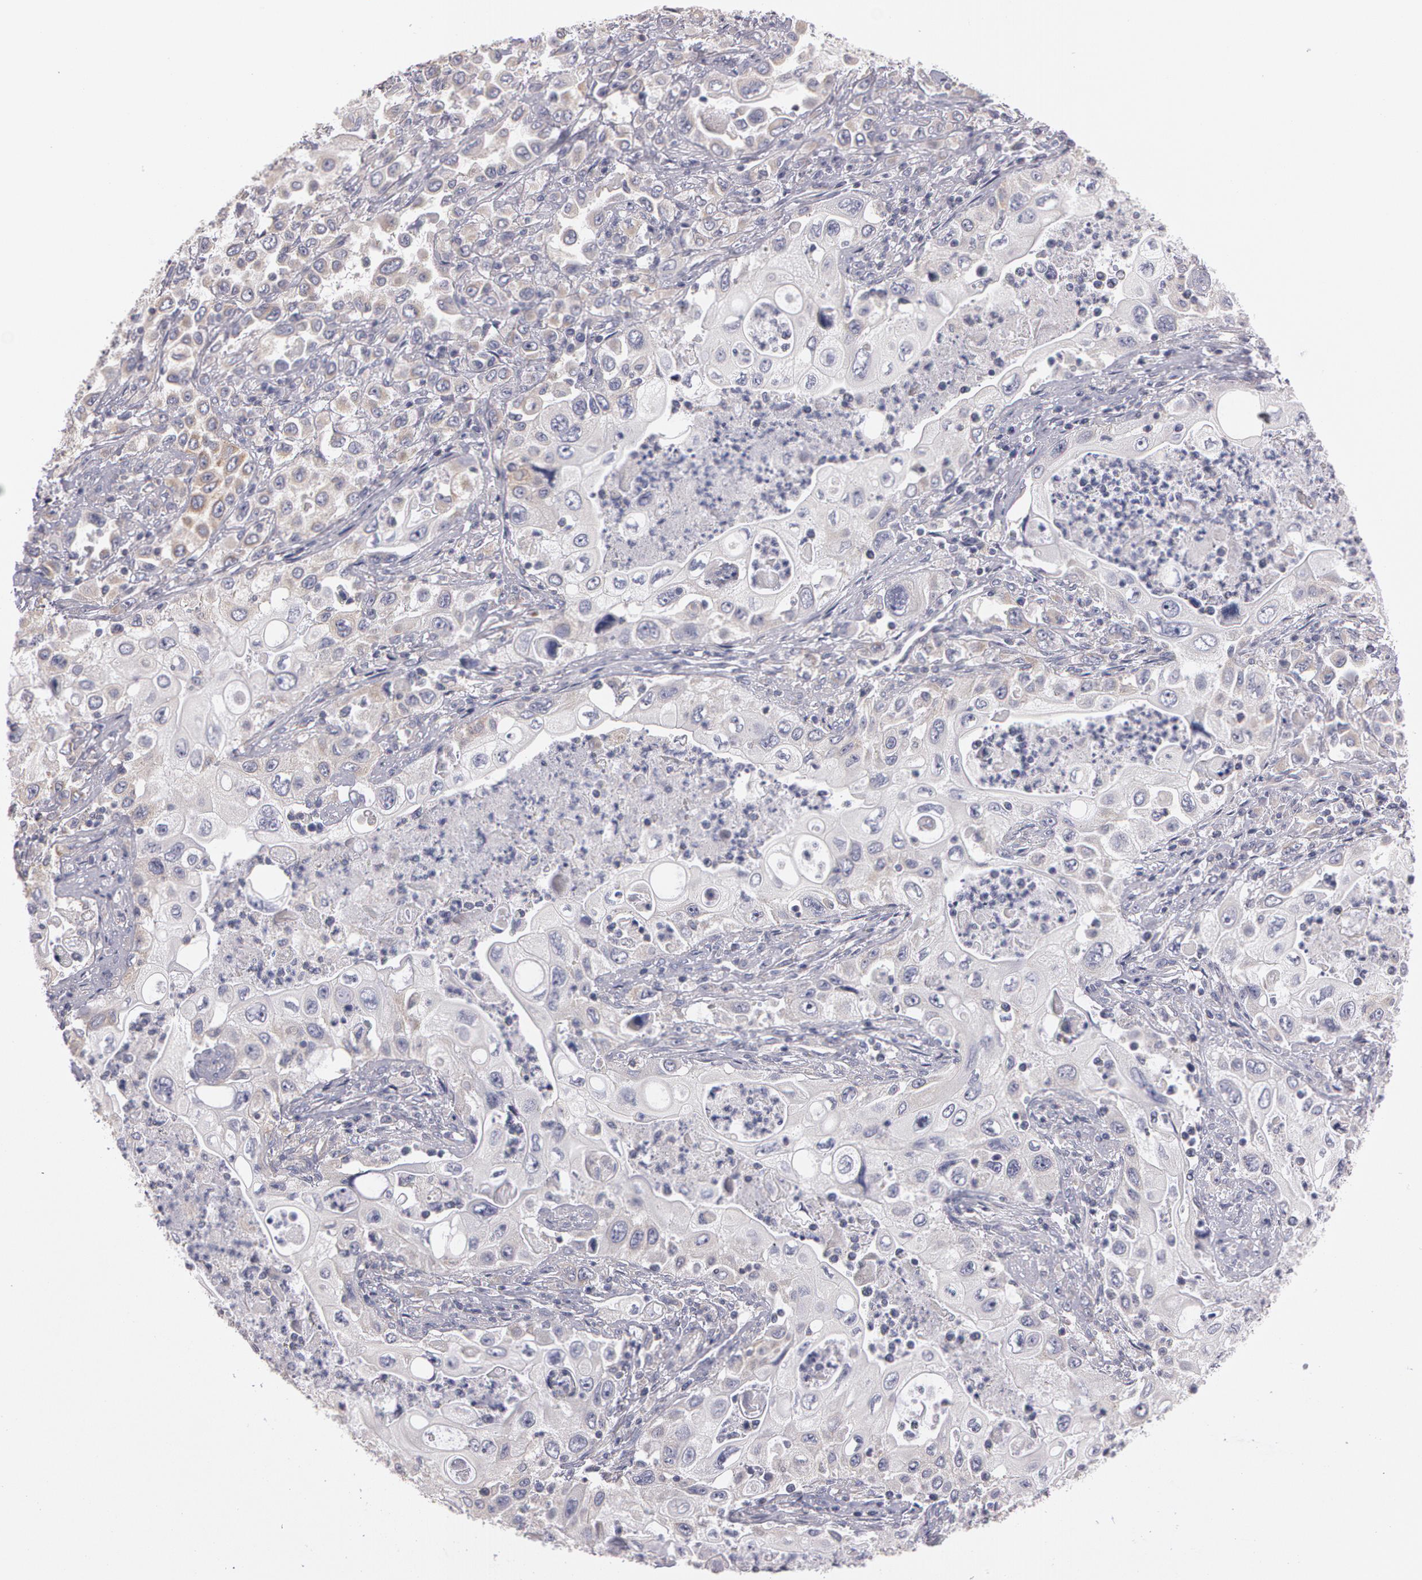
{"staining": {"intensity": "weak", "quantity": "25%-75%", "location": "cytoplasmic/membranous"}, "tissue": "pancreatic cancer", "cell_type": "Tumor cells", "image_type": "cancer", "snomed": [{"axis": "morphology", "description": "Adenocarcinoma, NOS"}, {"axis": "topography", "description": "Pancreas"}], "caption": "Immunohistochemical staining of human pancreatic cancer reveals low levels of weak cytoplasmic/membranous expression in approximately 25%-75% of tumor cells. The staining is performed using DAB (3,3'-diaminobenzidine) brown chromogen to label protein expression. The nuclei are counter-stained blue using hematoxylin.", "gene": "NEK9", "patient": {"sex": "male", "age": 70}}